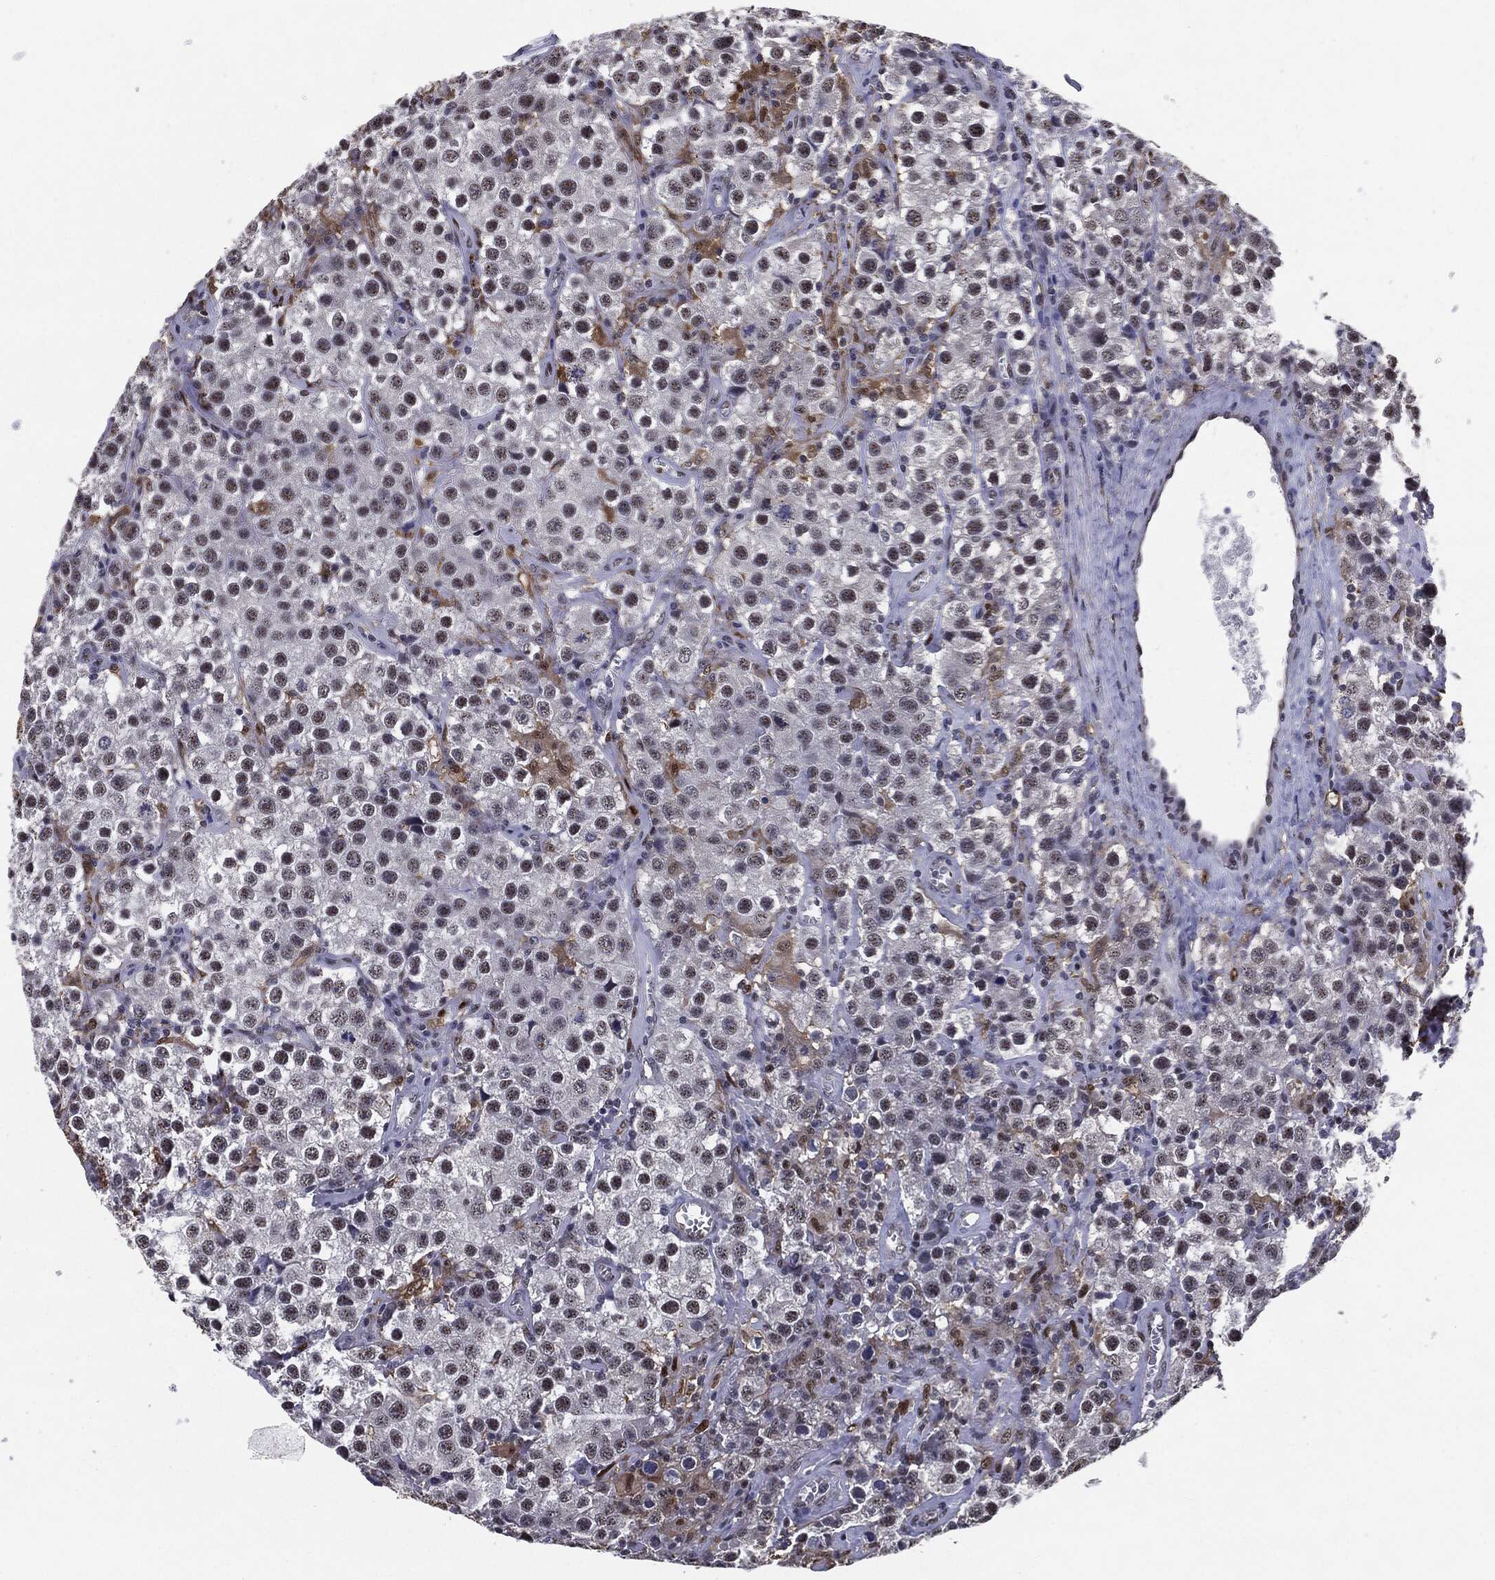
{"staining": {"intensity": "negative", "quantity": "none", "location": "none"}, "tissue": "testis cancer", "cell_type": "Tumor cells", "image_type": "cancer", "snomed": [{"axis": "morphology", "description": "Seminoma, NOS"}, {"axis": "topography", "description": "Testis"}], "caption": "IHC of testis cancer (seminoma) shows no staining in tumor cells.", "gene": "JUN", "patient": {"sex": "male", "age": 52}}